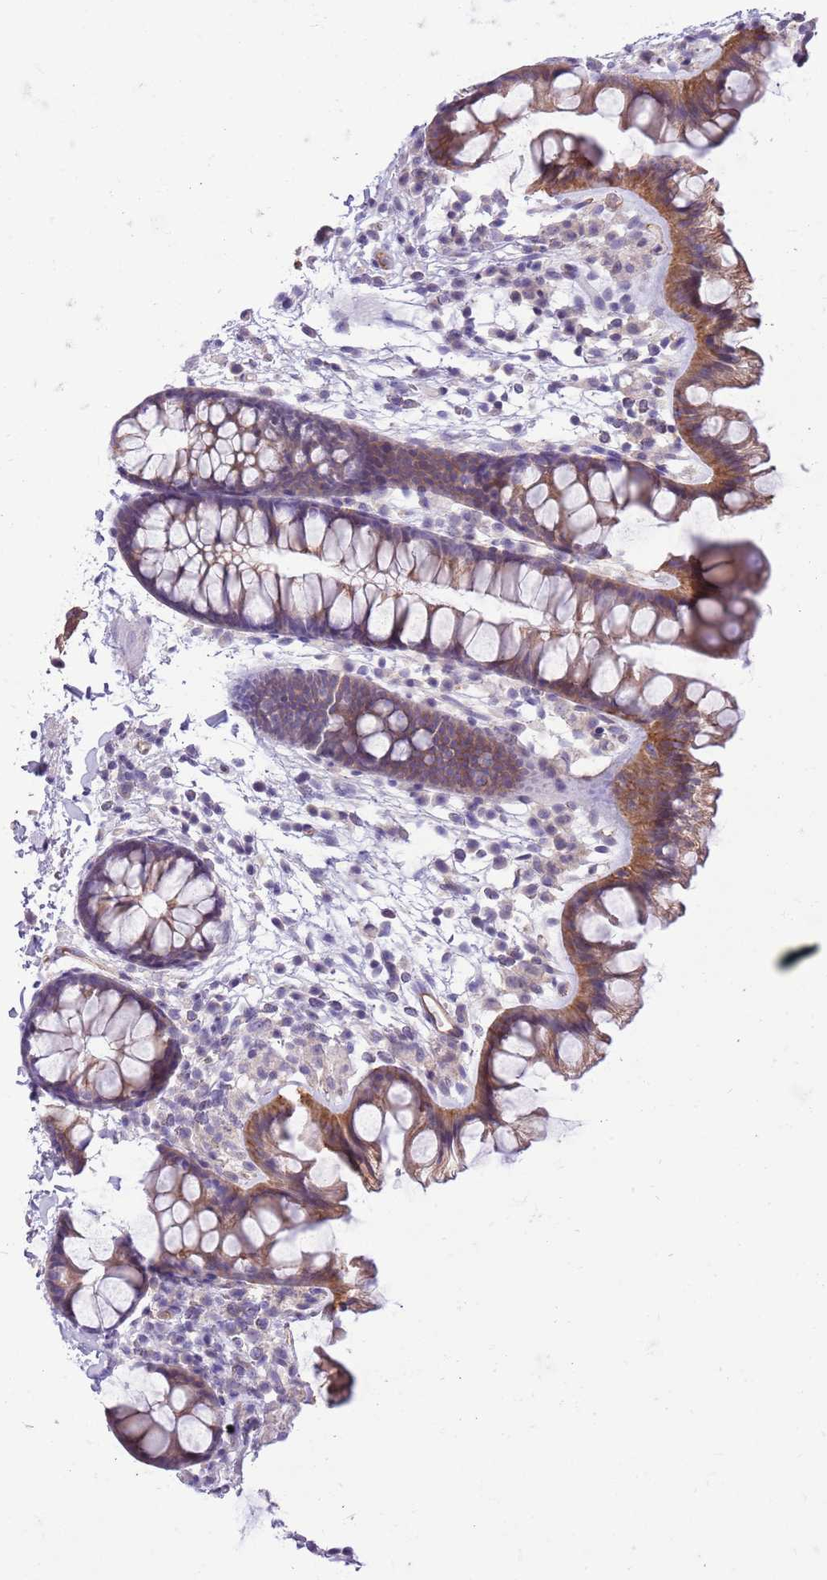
{"staining": {"intensity": "moderate", "quantity": ">75%", "location": "cytoplasmic/membranous"}, "tissue": "colon", "cell_type": "Endothelial cells", "image_type": "normal", "snomed": [{"axis": "morphology", "description": "Normal tissue, NOS"}, {"axis": "topography", "description": "Colon"}], "caption": "DAB immunohistochemical staining of normal human colon exhibits moderate cytoplasmic/membranous protein positivity in about >75% of endothelial cells.", "gene": "PARP8", "patient": {"sex": "female", "age": 62}}